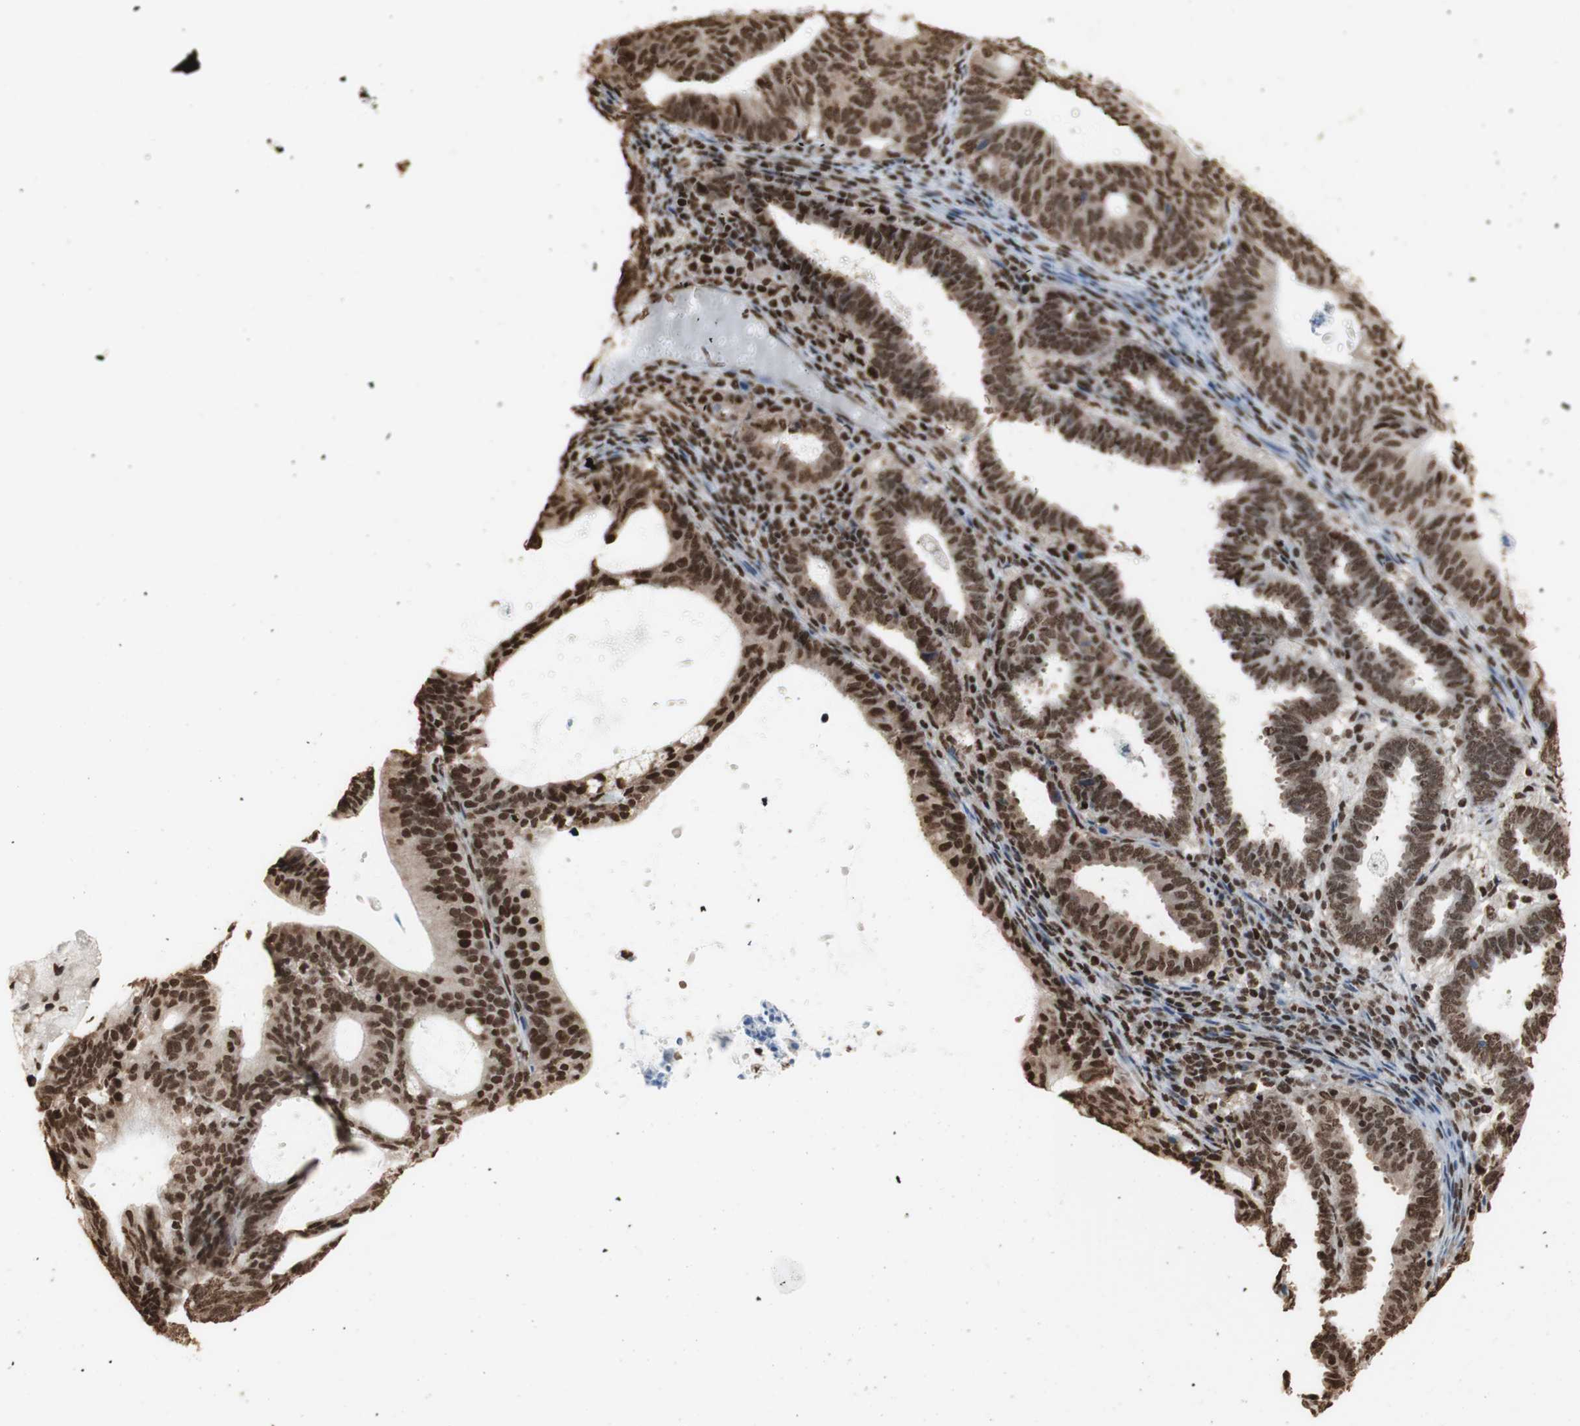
{"staining": {"intensity": "strong", "quantity": ">75%", "location": "nuclear"}, "tissue": "endometrial cancer", "cell_type": "Tumor cells", "image_type": "cancer", "snomed": [{"axis": "morphology", "description": "Adenocarcinoma, NOS"}, {"axis": "topography", "description": "Uterus"}], "caption": "Immunohistochemical staining of adenocarcinoma (endometrial) demonstrates strong nuclear protein staining in approximately >75% of tumor cells.", "gene": "HNRNPA2B1", "patient": {"sex": "female", "age": 83}}